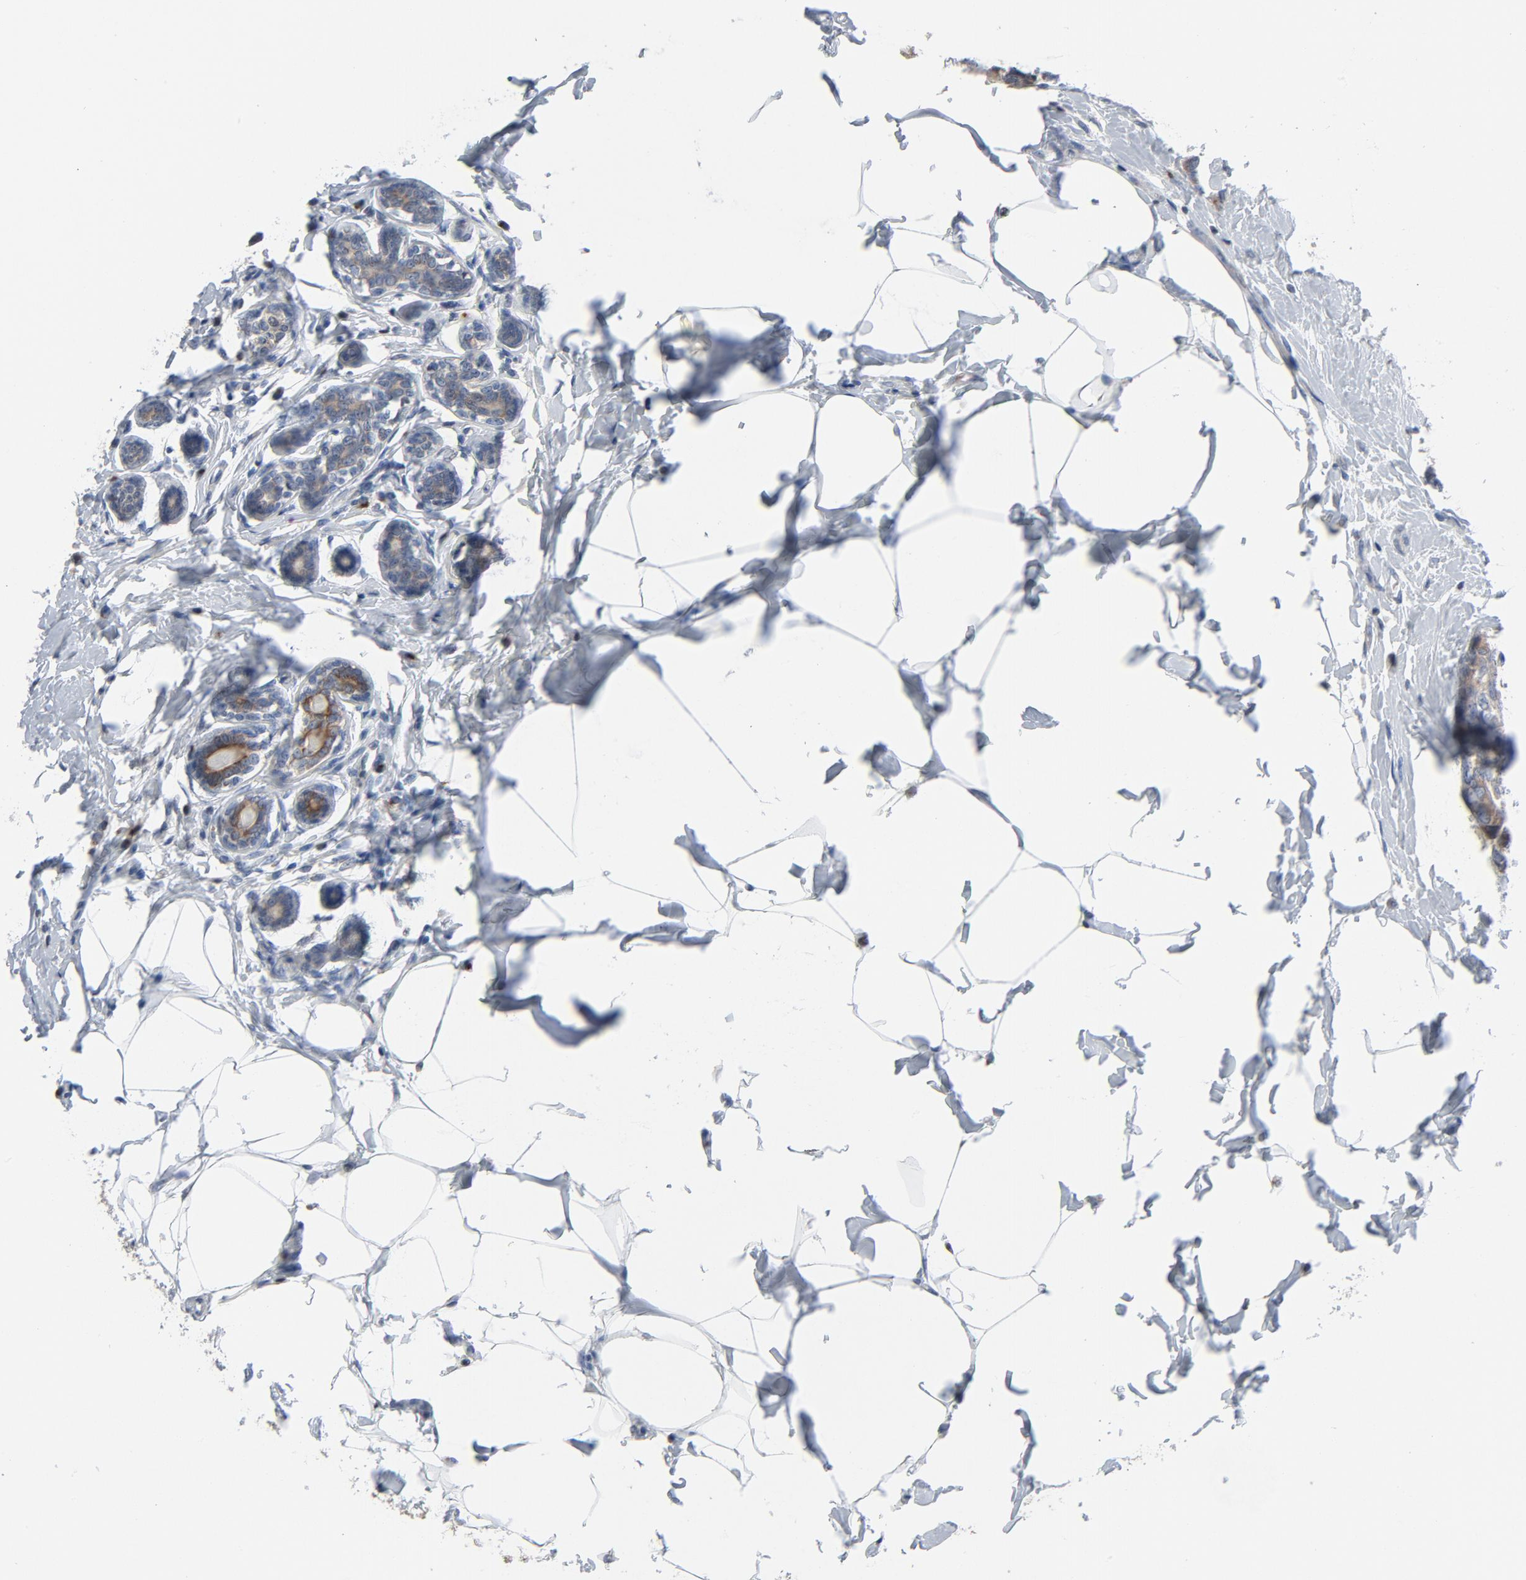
{"staining": {"intensity": "moderate", "quantity": ">75%", "location": "cytoplasmic/membranous"}, "tissue": "breast cancer", "cell_type": "Tumor cells", "image_type": "cancer", "snomed": [{"axis": "morphology", "description": "Normal tissue, NOS"}, {"axis": "morphology", "description": "Duct carcinoma"}, {"axis": "topography", "description": "Breast"}], "caption": "Immunohistochemical staining of breast cancer (infiltrating ductal carcinoma) demonstrates moderate cytoplasmic/membranous protein positivity in approximately >75% of tumor cells.", "gene": "YIPF6", "patient": {"sex": "female", "age": 50}}